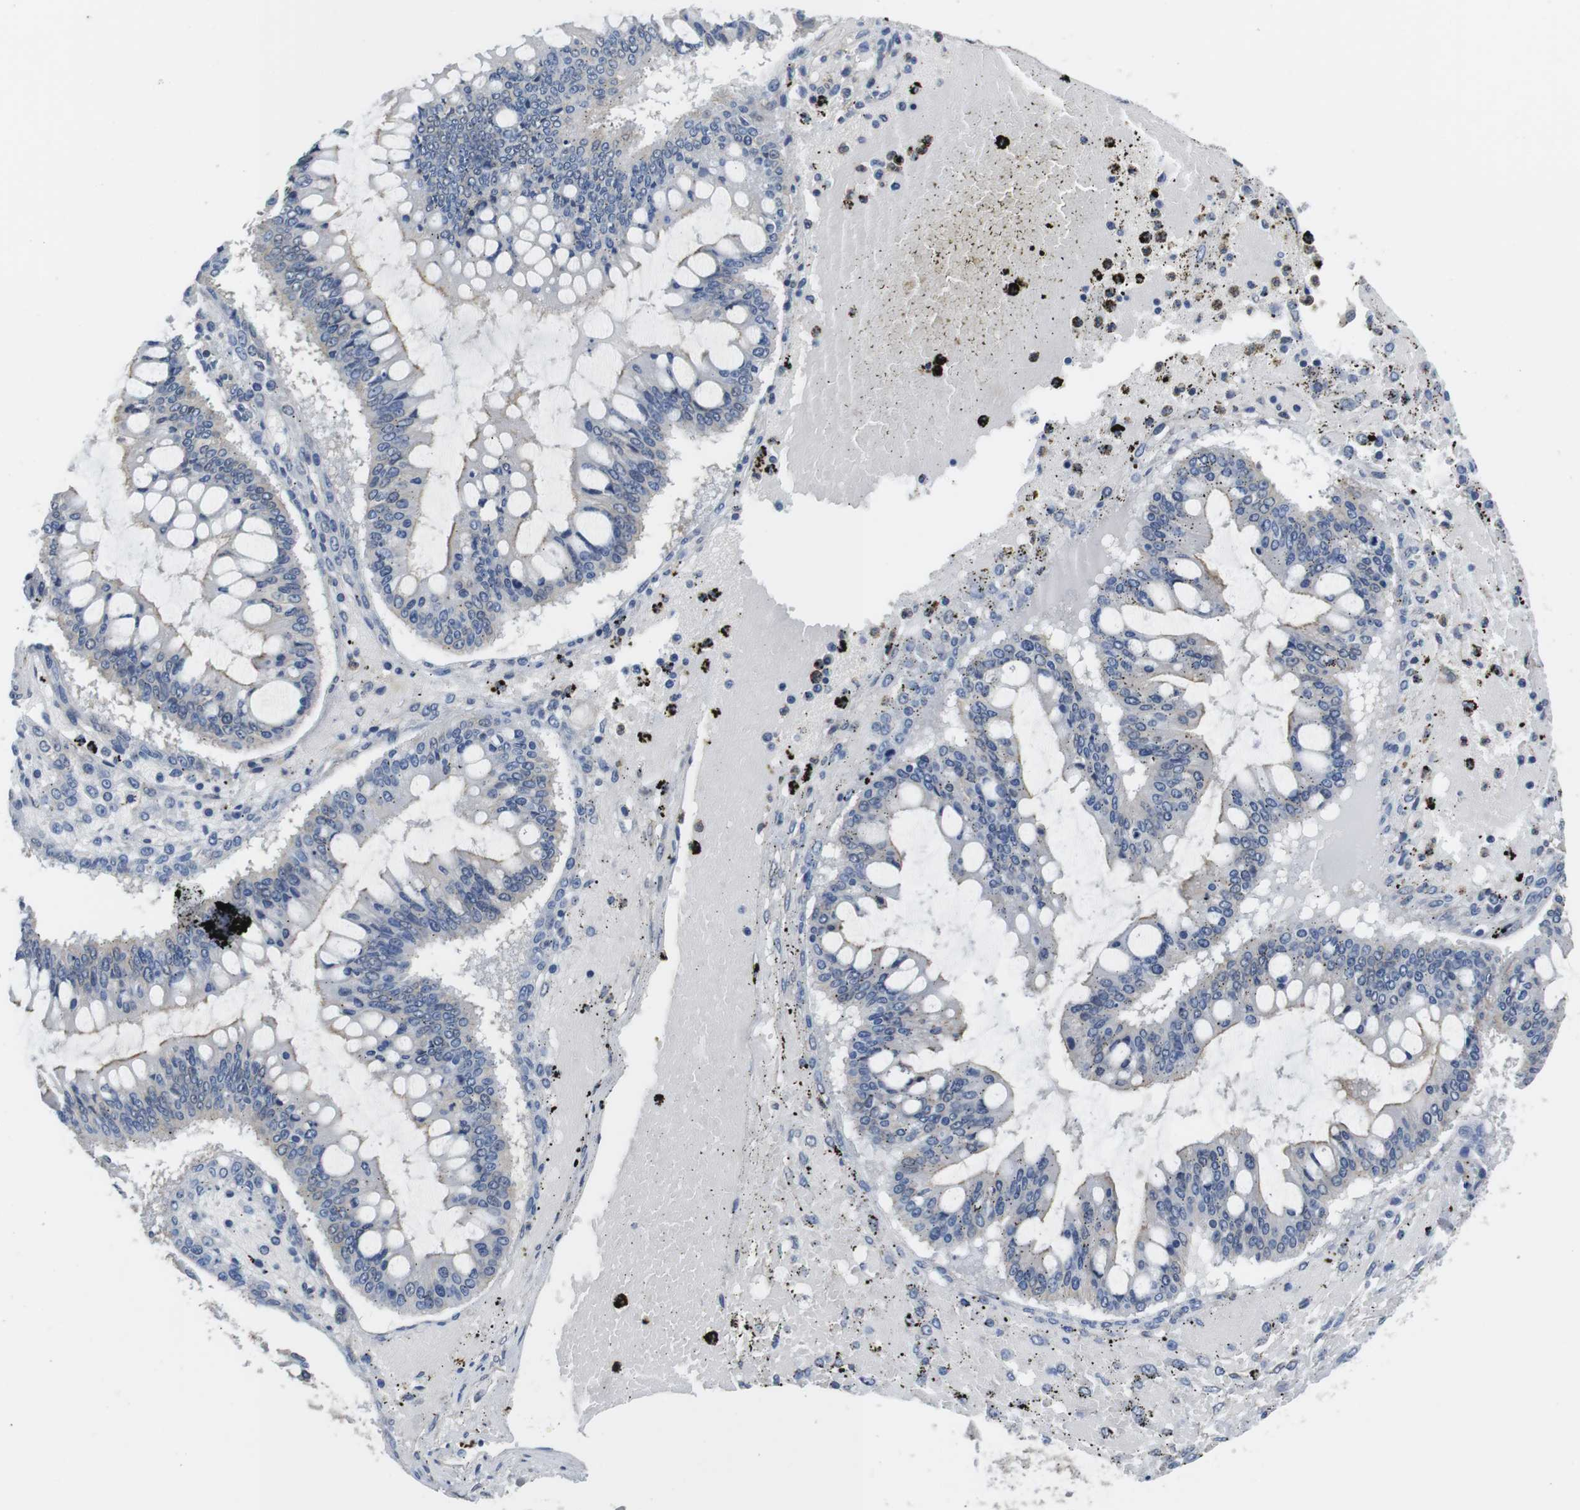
{"staining": {"intensity": "moderate", "quantity": "<25%", "location": "cytoplasmic/membranous"}, "tissue": "ovarian cancer", "cell_type": "Tumor cells", "image_type": "cancer", "snomed": [{"axis": "morphology", "description": "Cystadenocarcinoma, mucinous, NOS"}, {"axis": "topography", "description": "Ovary"}], "caption": "Ovarian mucinous cystadenocarcinoma stained with DAB (3,3'-diaminobenzidine) IHC shows low levels of moderate cytoplasmic/membranous positivity in about <25% of tumor cells.", "gene": "FADD", "patient": {"sex": "female", "age": 73}}